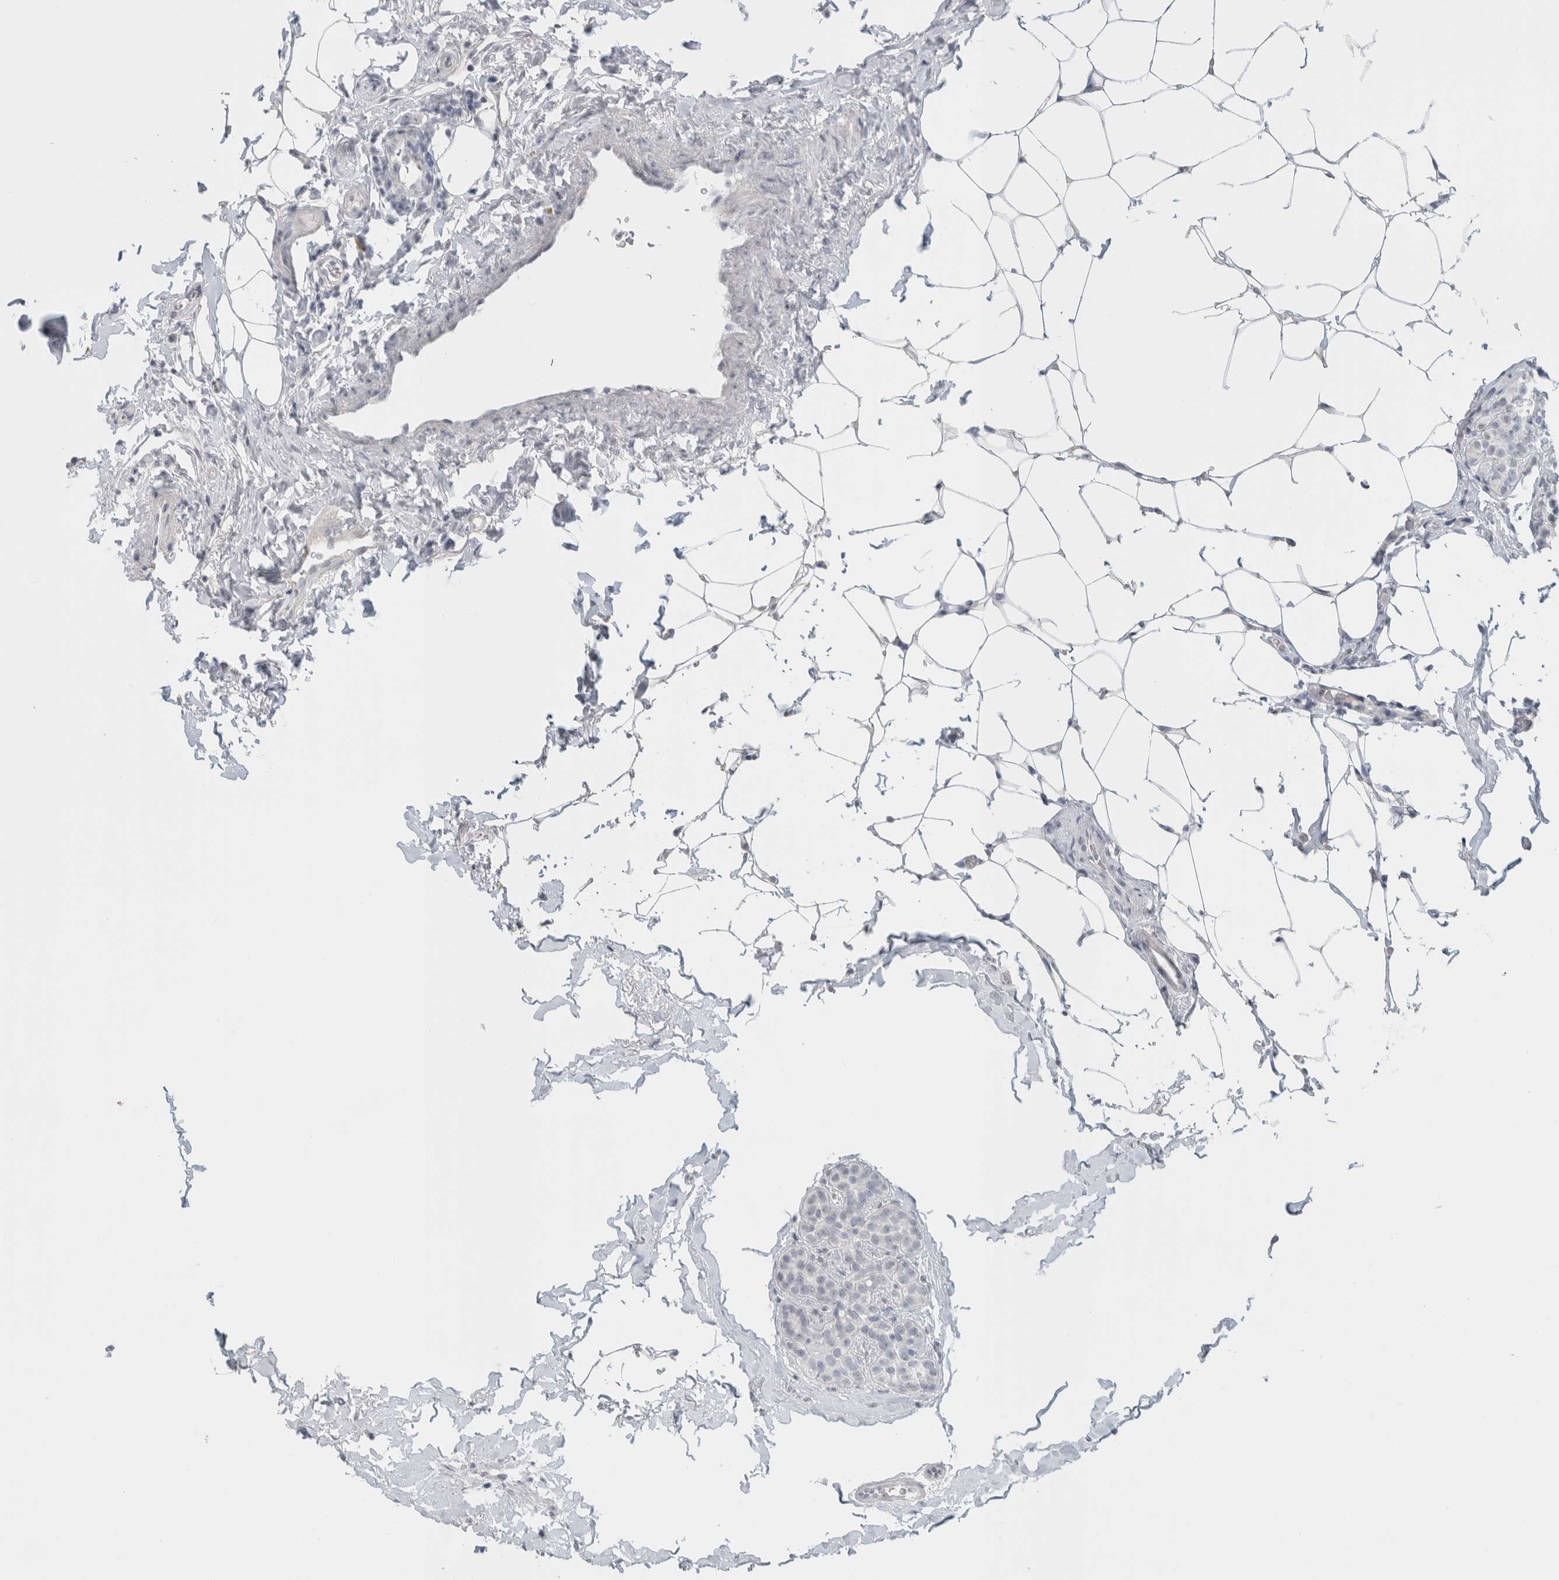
{"staining": {"intensity": "negative", "quantity": "none", "location": "none"}, "tissue": "breast cancer", "cell_type": "Tumor cells", "image_type": "cancer", "snomed": [{"axis": "morphology", "description": "Lobular carcinoma"}, {"axis": "topography", "description": "Breast"}], "caption": "Human lobular carcinoma (breast) stained for a protein using immunohistochemistry (IHC) demonstrates no positivity in tumor cells.", "gene": "FMR1NB", "patient": {"sex": "female", "age": 50}}